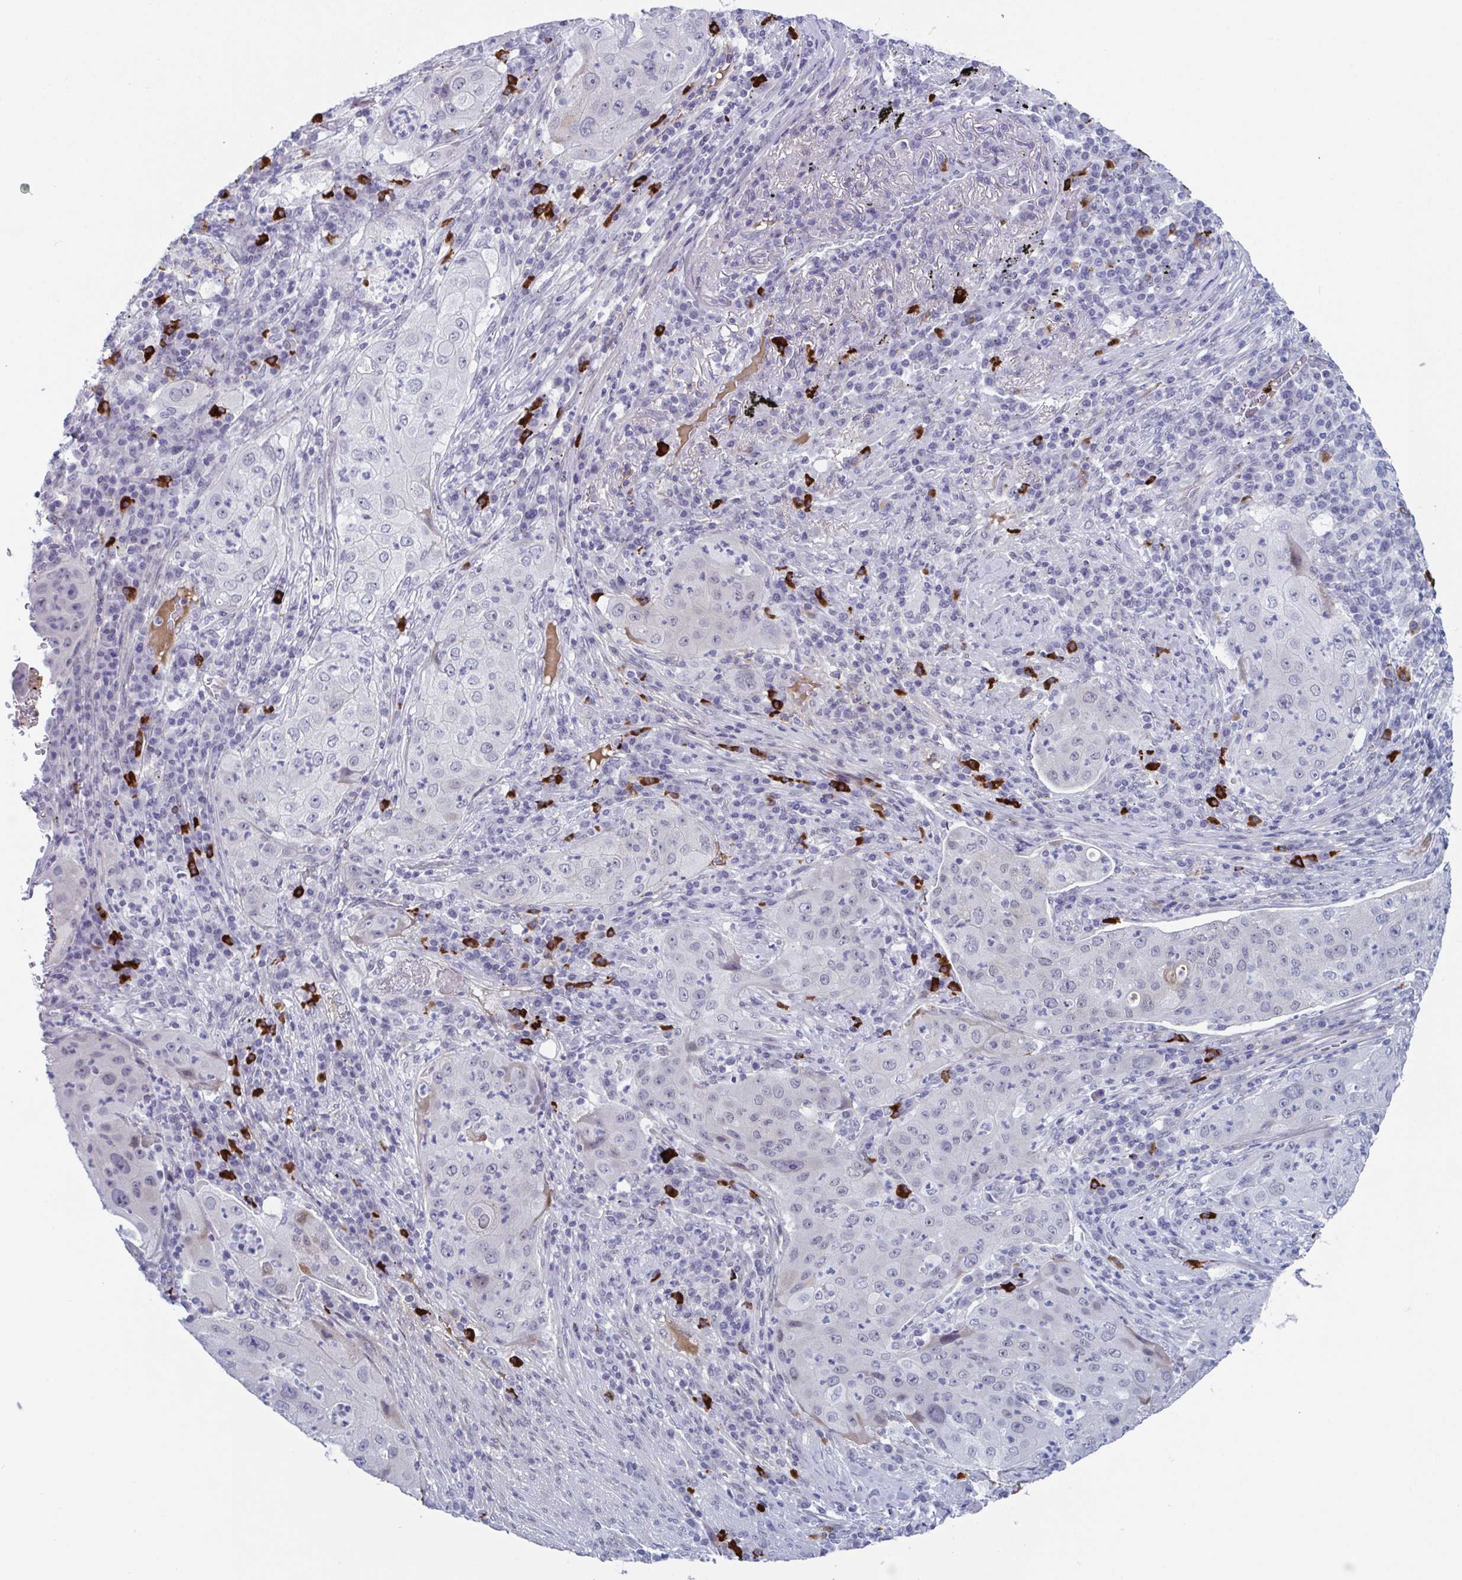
{"staining": {"intensity": "negative", "quantity": "none", "location": "none"}, "tissue": "lung cancer", "cell_type": "Tumor cells", "image_type": "cancer", "snomed": [{"axis": "morphology", "description": "Squamous cell carcinoma, NOS"}, {"axis": "topography", "description": "Lung"}], "caption": "High magnification brightfield microscopy of lung cancer (squamous cell carcinoma) stained with DAB (brown) and counterstained with hematoxylin (blue): tumor cells show no significant staining.", "gene": "ZFP64", "patient": {"sex": "female", "age": 59}}